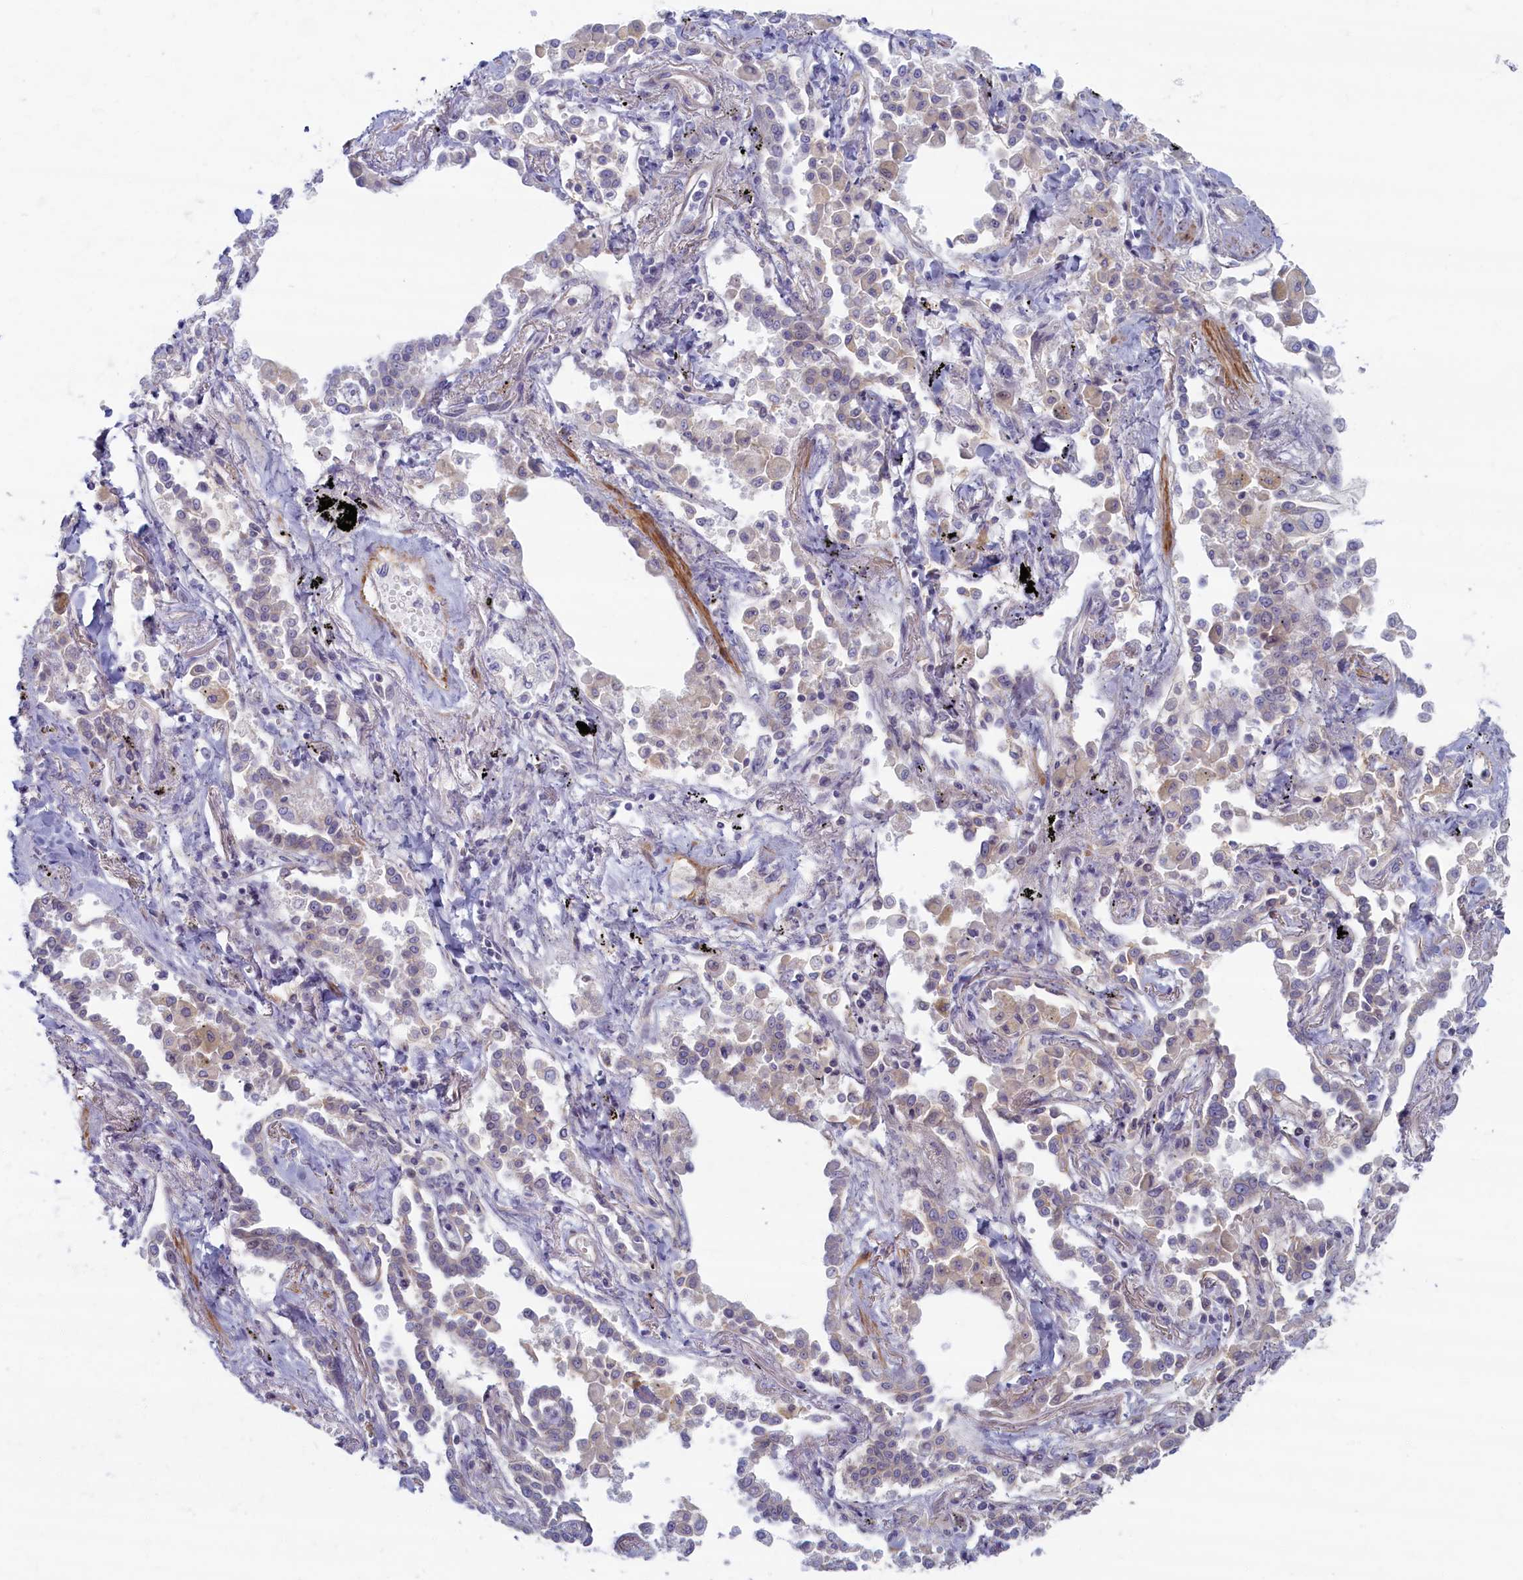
{"staining": {"intensity": "negative", "quantity": "none", "location": "none"}, "tissue": "lung cancer", "cell_type": "Tumor cells", "image_type": "cancer", "snomed": [{"axis": "morphology", "description": "Adenocarcinoma, NOS"}, {"axis": "topography", "description": "Lung"}], "caption": "Immunohistochemistry of adenocarcinoma (lung) reveals no staining in tumor cells.", "gene": "TRPM4", "patient": {"sex": "male", "age": 67}}